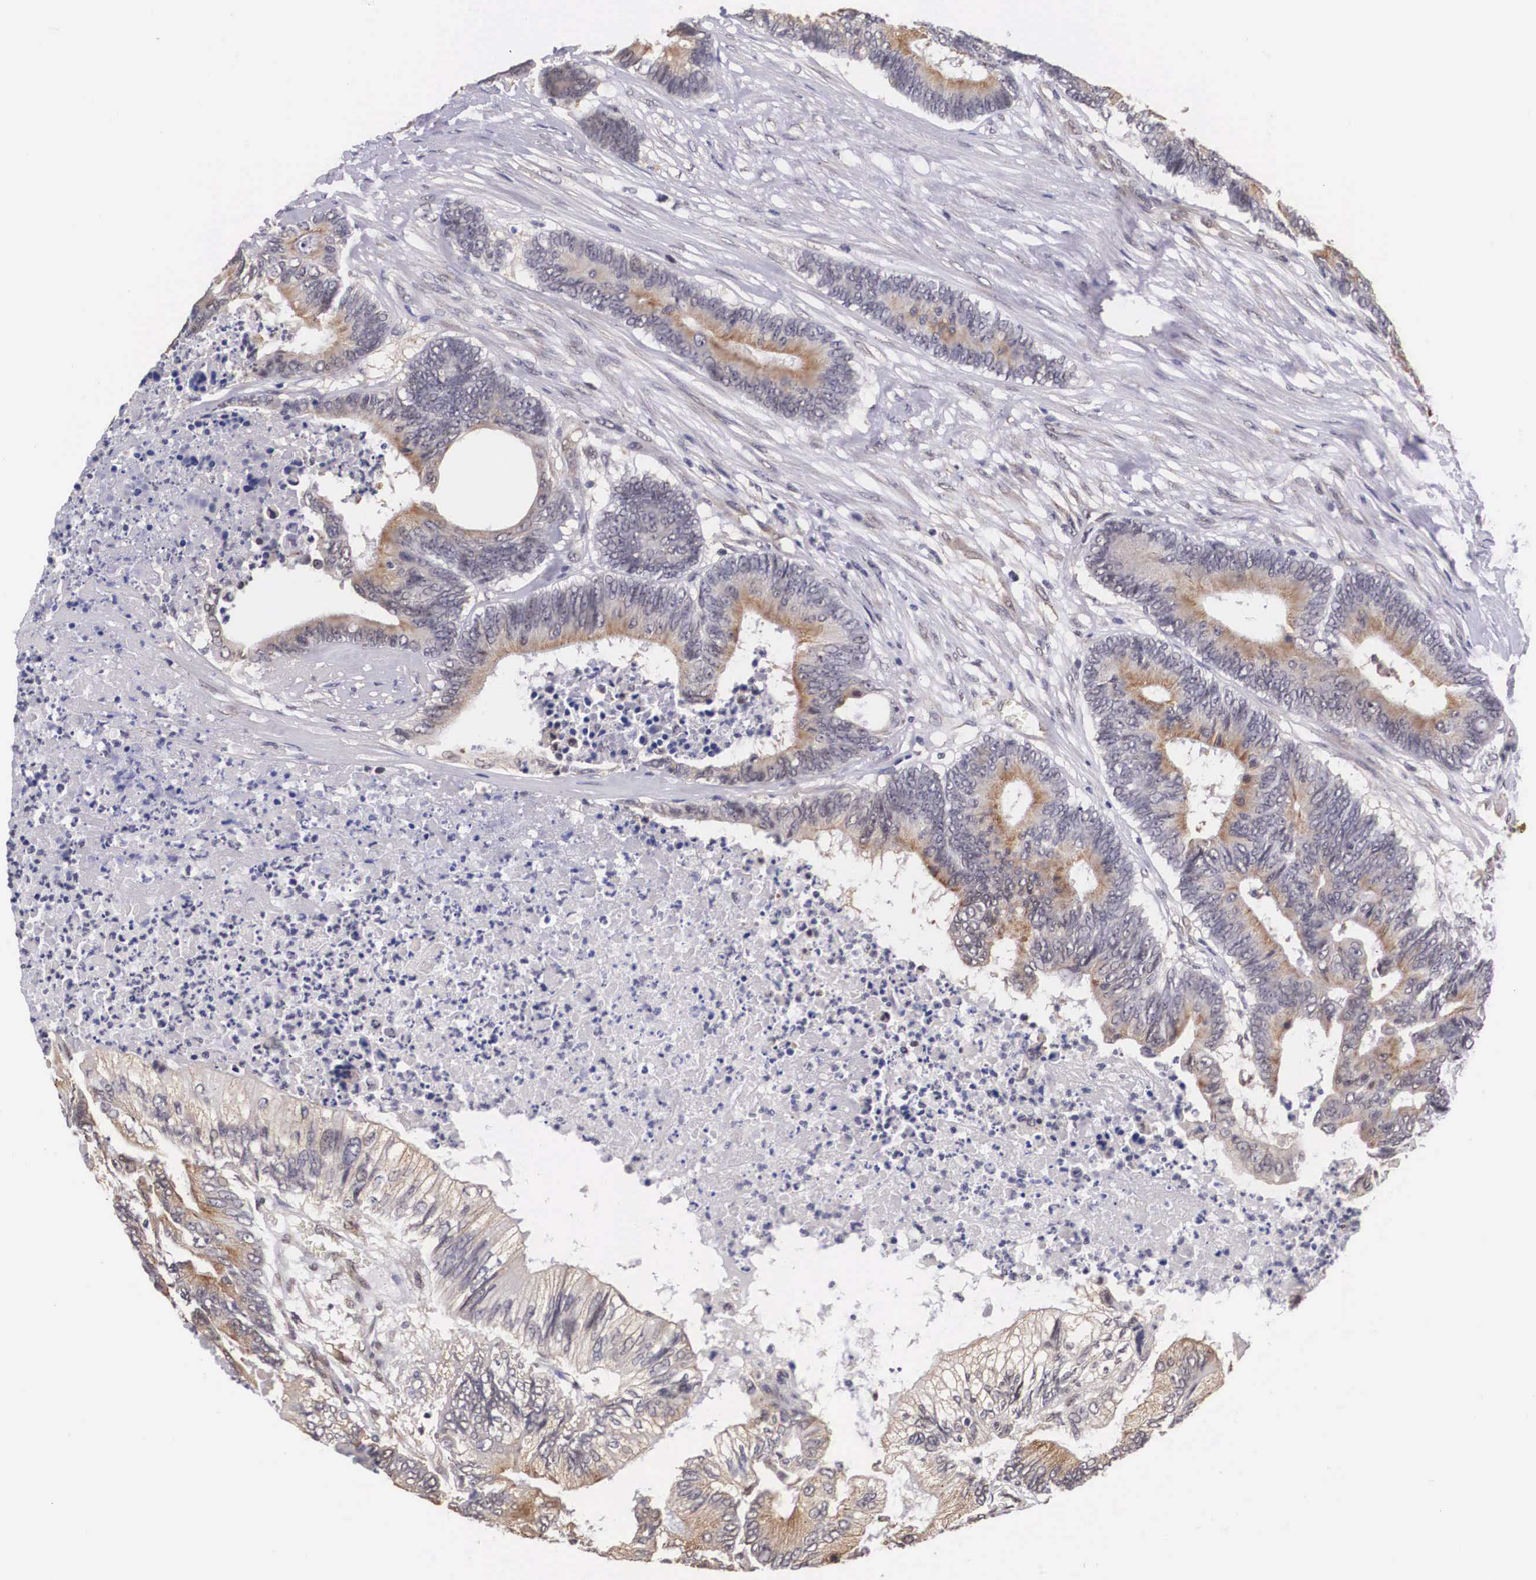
{"staining": {"intensity": "moderate", "quantity": ">75%", "location": "cytoplasmic/membranous"}, "tissue": "colorectal cancer", "cell_type": "Tumor cells", "image_type": "cancer", "snomed": [{"axis": "morphology", "description": "Adenocarcinoma, NOS"}, {"axis": "topography", "description": "Colon"}], "caption": "This micrograph displays immunohistochemistry staining of human colorectal cancer, with medium moderate cytoplasmic/membranous expression in approximately >75% of tumor cells.", "gene": "OTX2", "patient": {"sex": "male", "age": 65}}